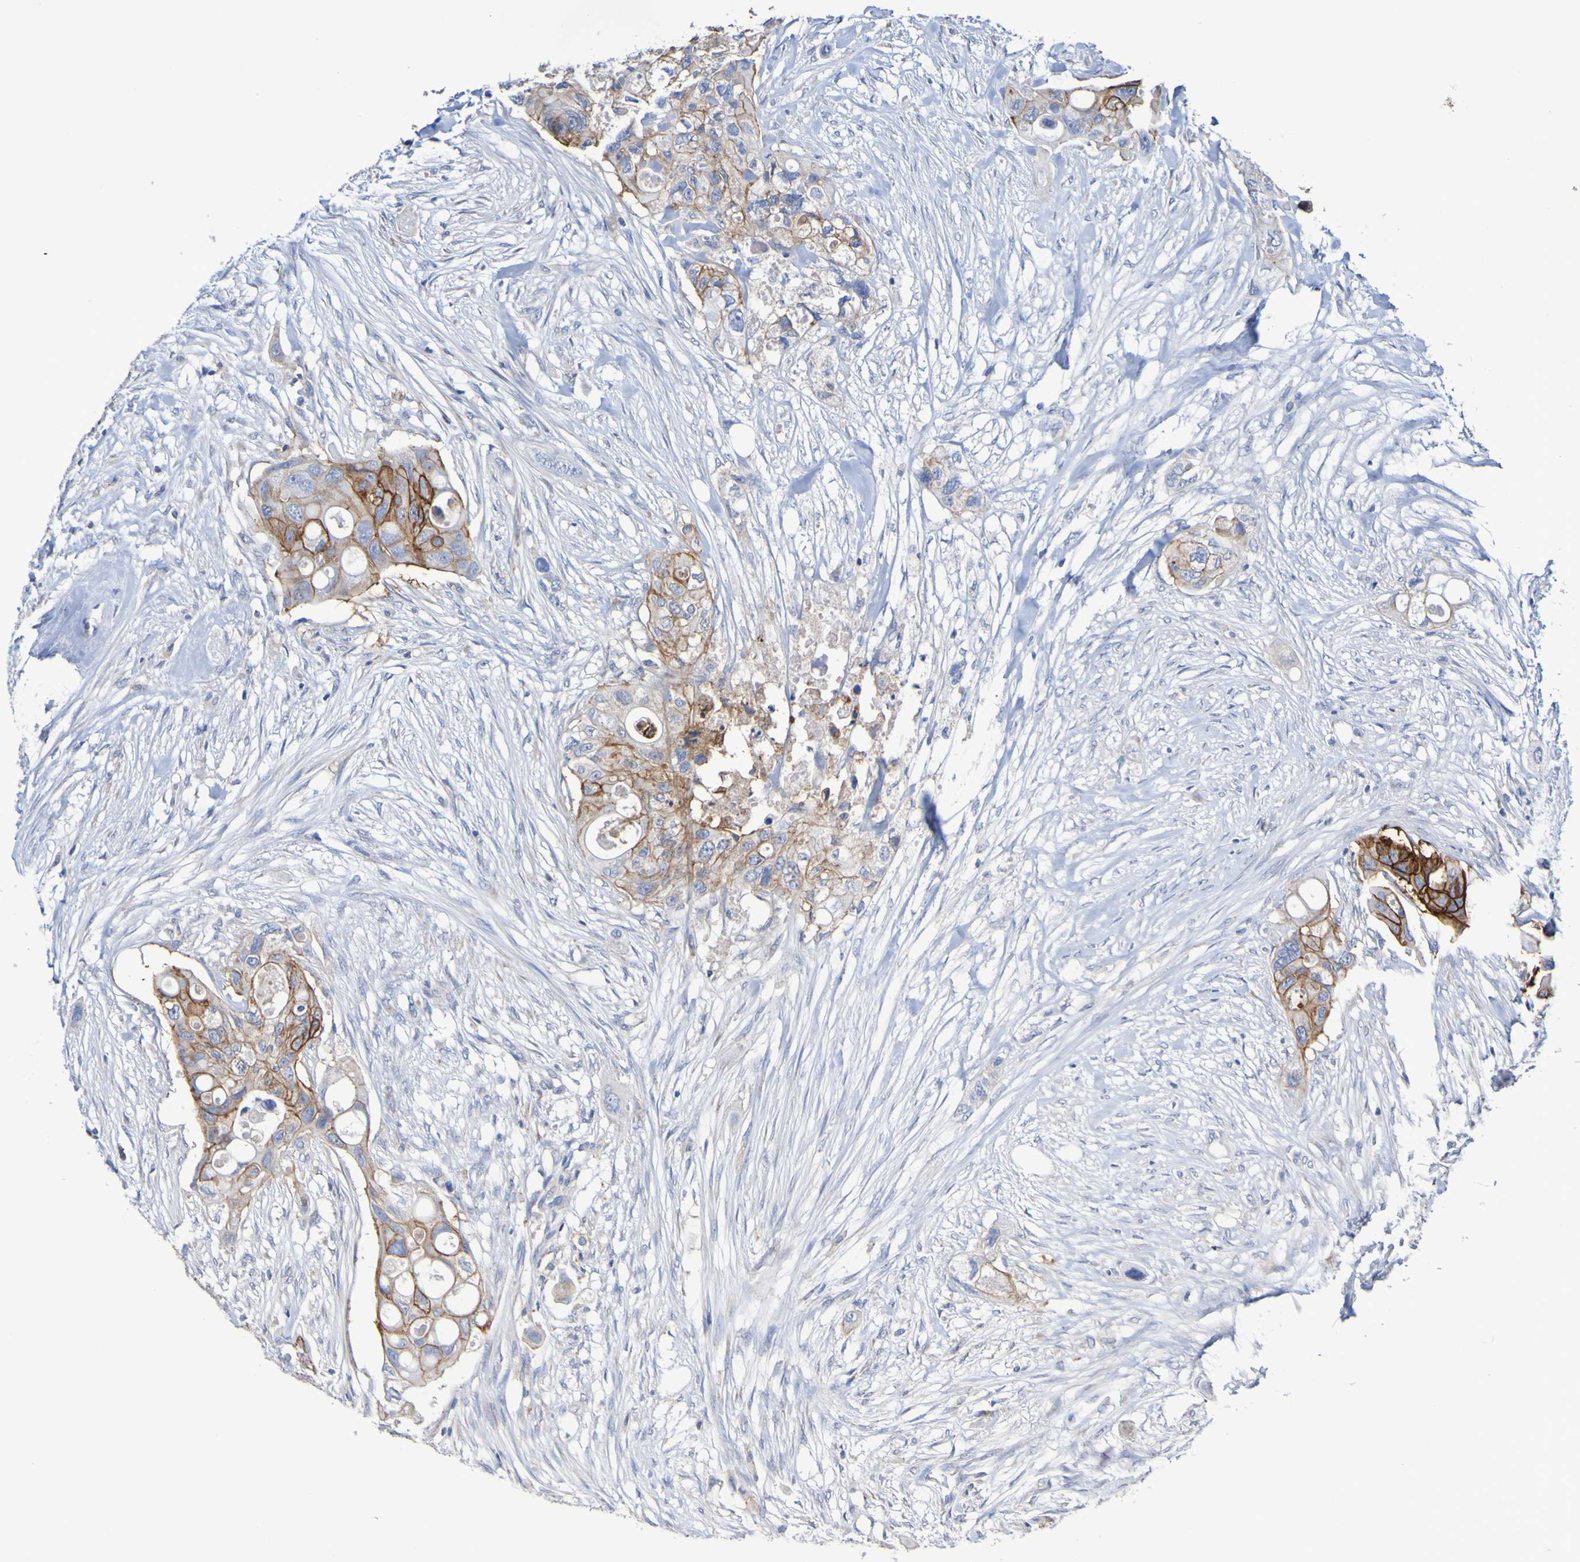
{"staining": {"intensity": "moderate", "quantity": ">75%", "location": "cytoplasmic/membranous"}, "tissue": "colorectal cancer", "cell_type": "Tumor cells", "image_type": "cancer", "snomed": [{"axis": "morphology", "description": "Adenocarcinoma, NOS"}, {"axis": "topography", "description": "Colon"}], "caption": "Colorectal adenocarcinoma tissue exhibits moderate cytoplasmic/membranous staining in approximately >75% of tumor cells, visualized by immunohistochemistry.", "gene": "SLC3A2", "patient": {"sex": "female", "age": 57}}